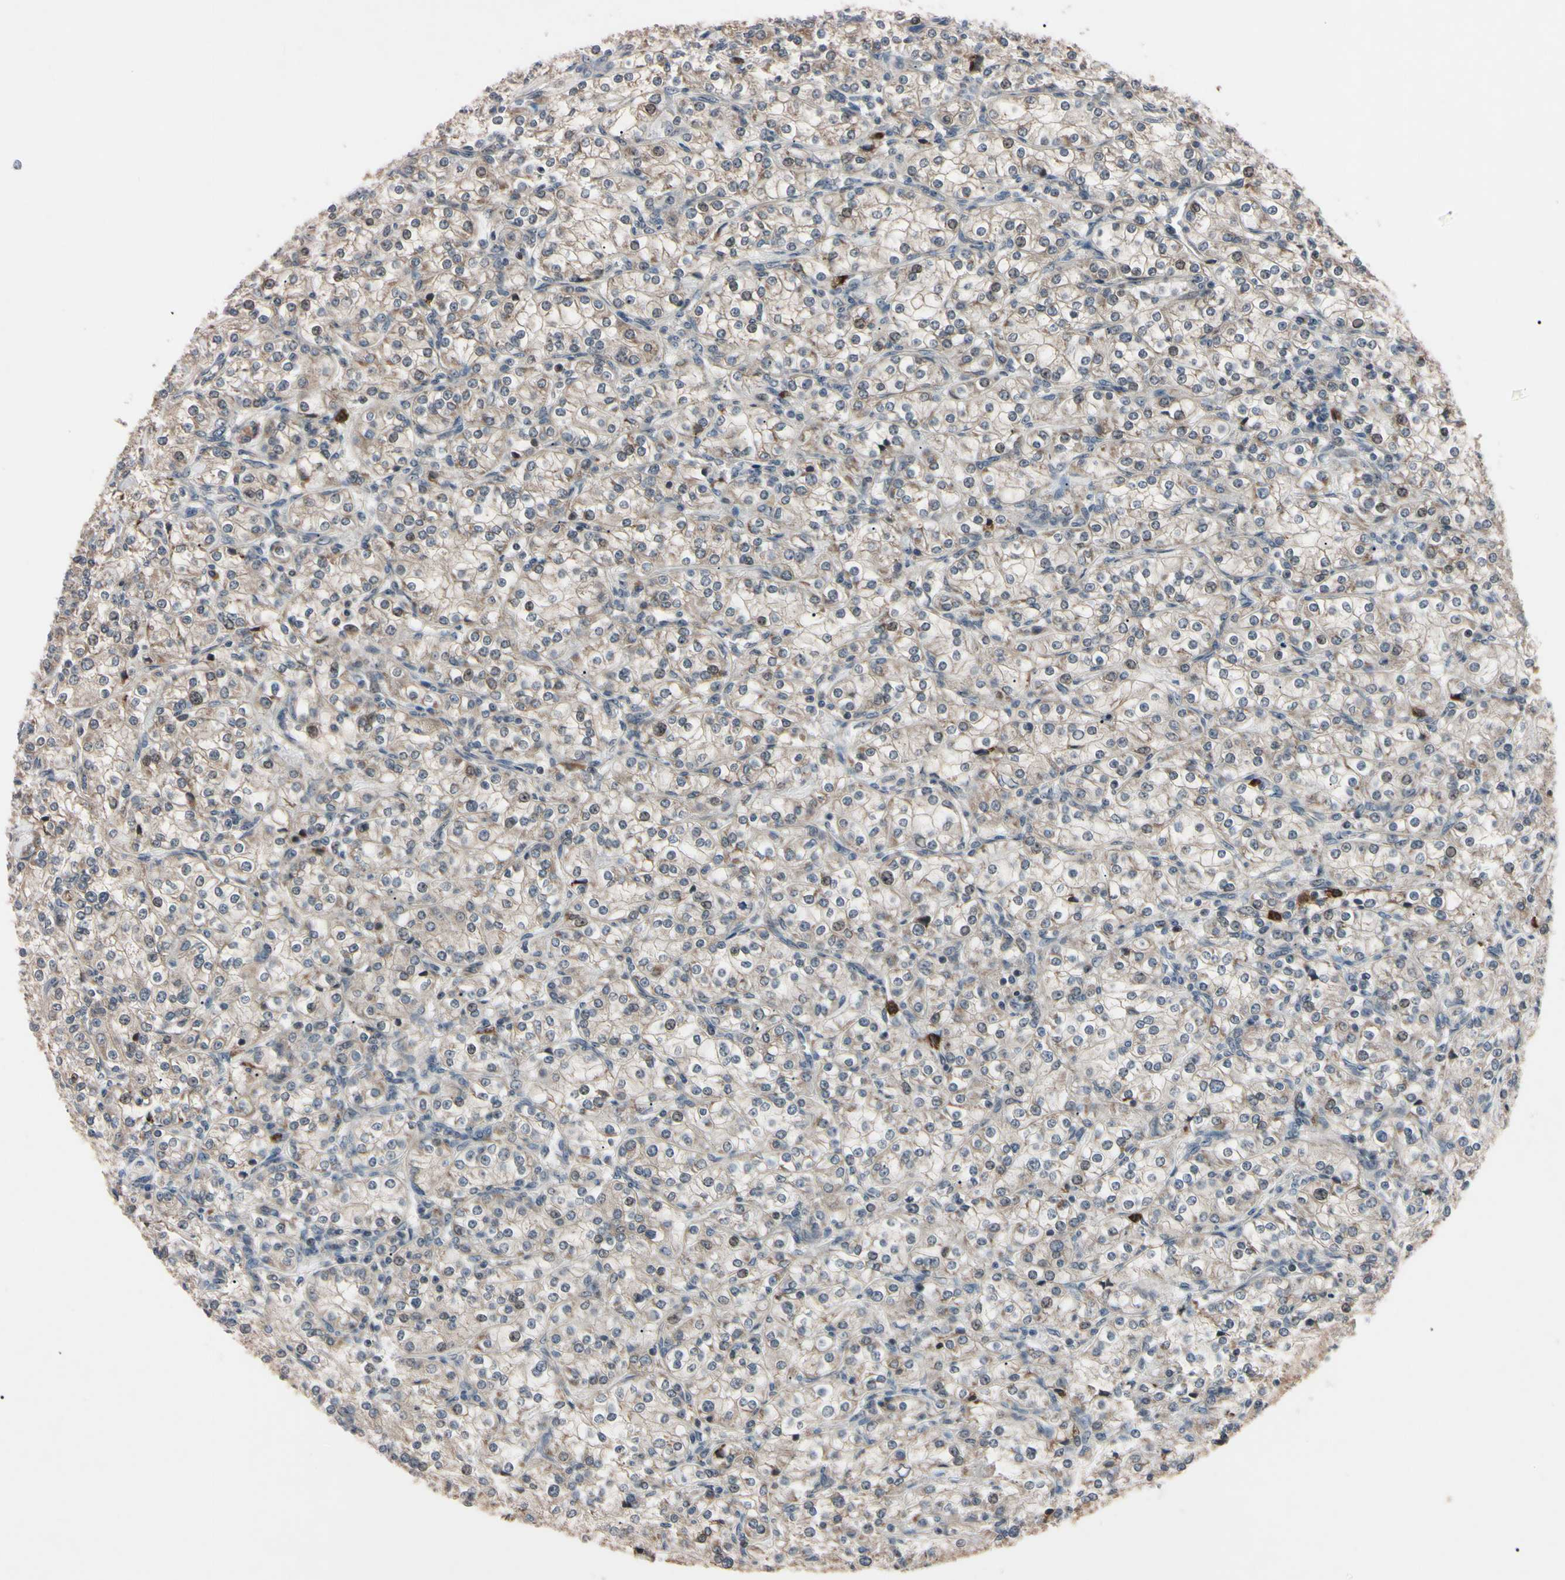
{"staining": {"intensity": "moderate", "quantity": ">75%", "location": "cytoplasmic/membranous"}, "tissue": "renal cancer", "cell_type": "Tumor cells", "image_type": "cancer", "snomed": [{"axis": "morphology", "description": "Adenocarcinoma, NOS"}, {"axis": "topography", "description": "Kidney"}], "caption": "Protein expression analysis of renal cancer shows moderate cytoplasmic/membranous staining in about >75% of tumor cells.", "gene": "TRAF5", "patient": {"sex": "male", "age": 77}}